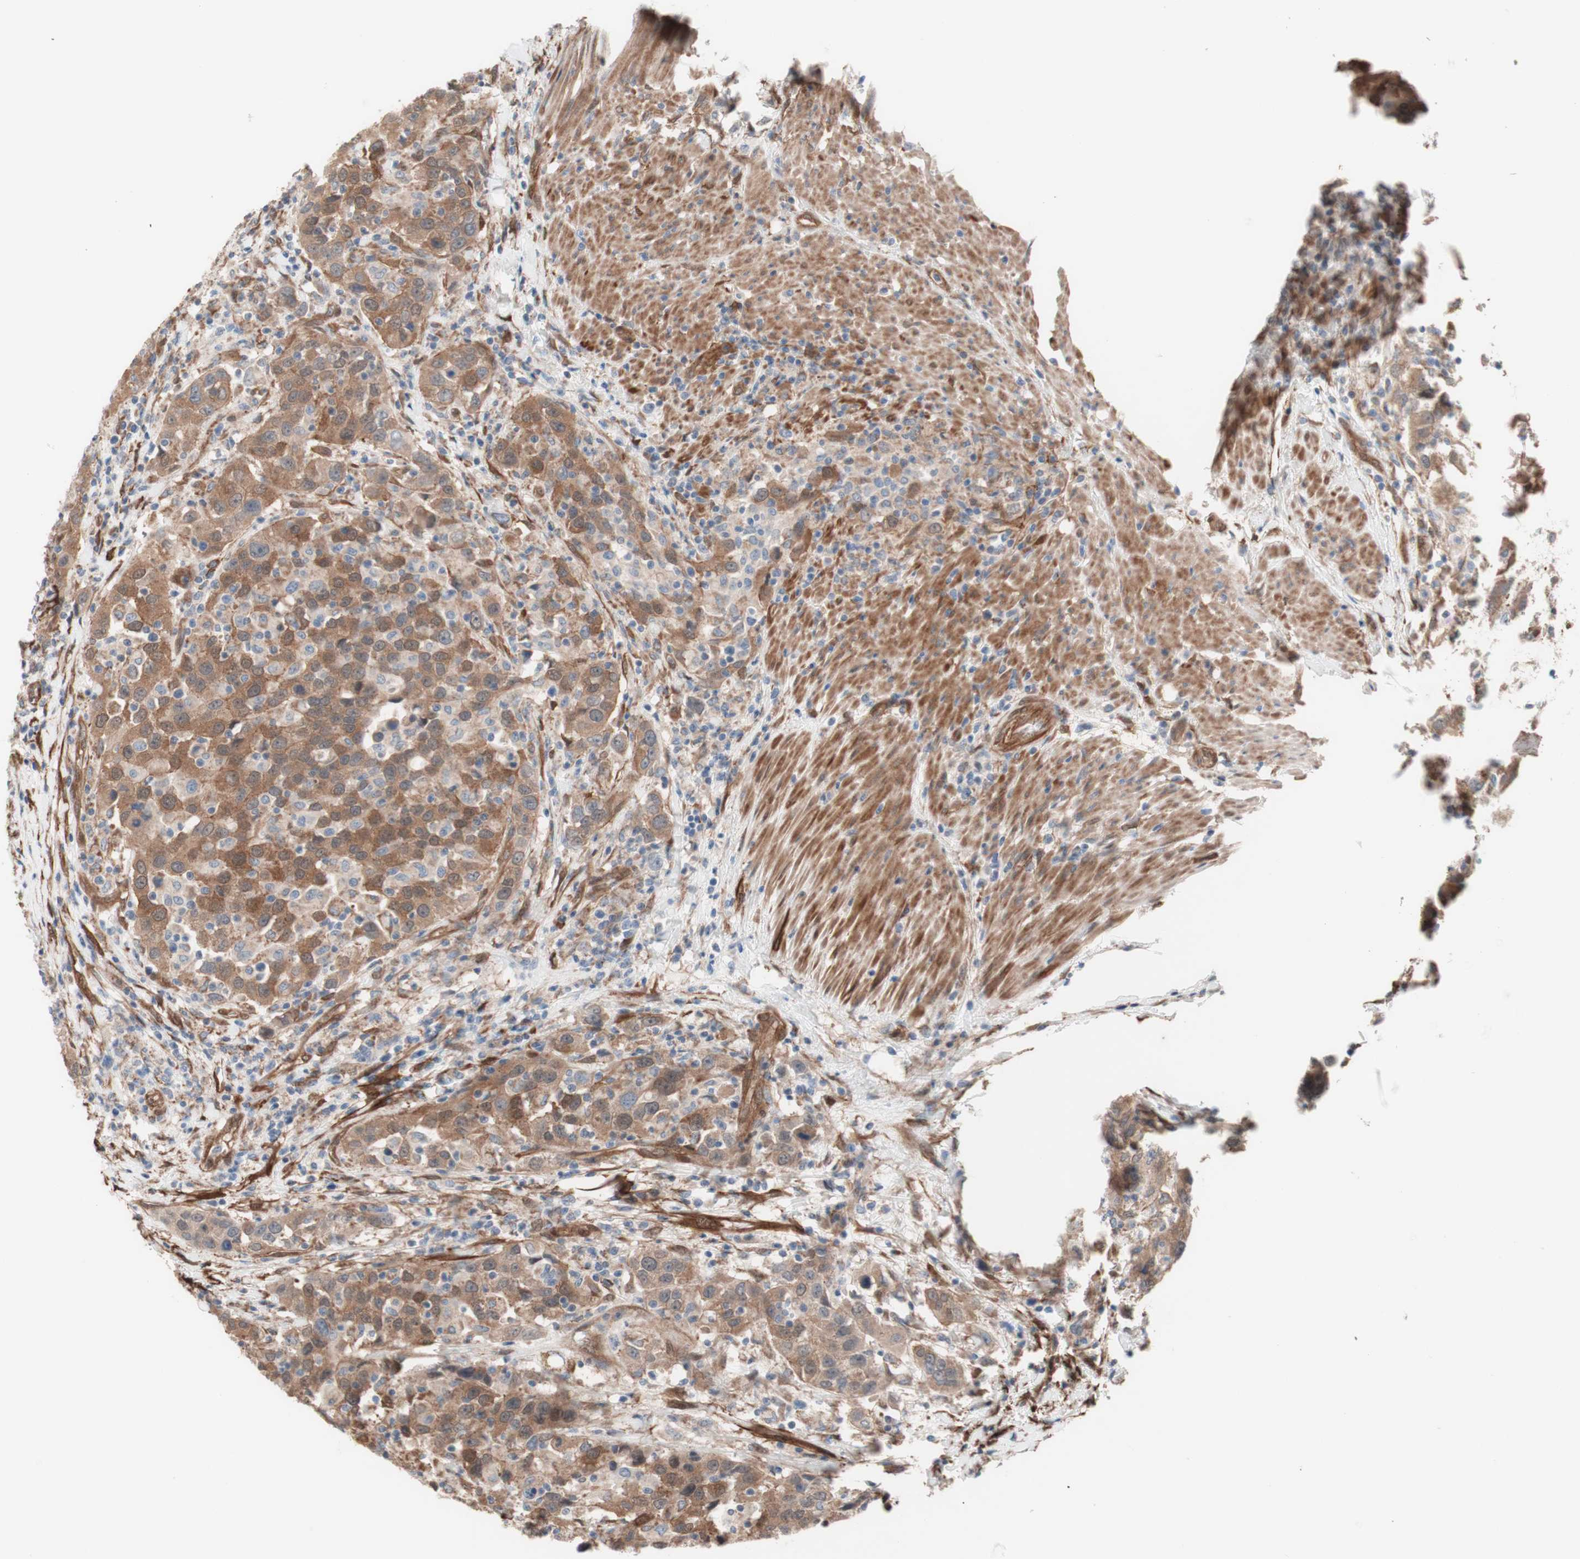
{"staining": {"intensity": "moderate", "quantity": ">75%", "location": "cytoplasmic/membranous"}, "tissue": "urothelial cancer", "cell_type": "Tumor cells", "image_type": "cancer", "snomed": [{"axis": "morphology", "description": "Urothelial carcinoma, High grade"}, {"axis": "topography", "description": "Urinary bladder"}], "caption": "Protein staining reveals moderate cytoplasmic/membranous expression in approximately >75% of tumor cells in high-grade urothelial carcinoma.", "gene": "CNN3", "patient": {"sex": "female", "age": 80}}